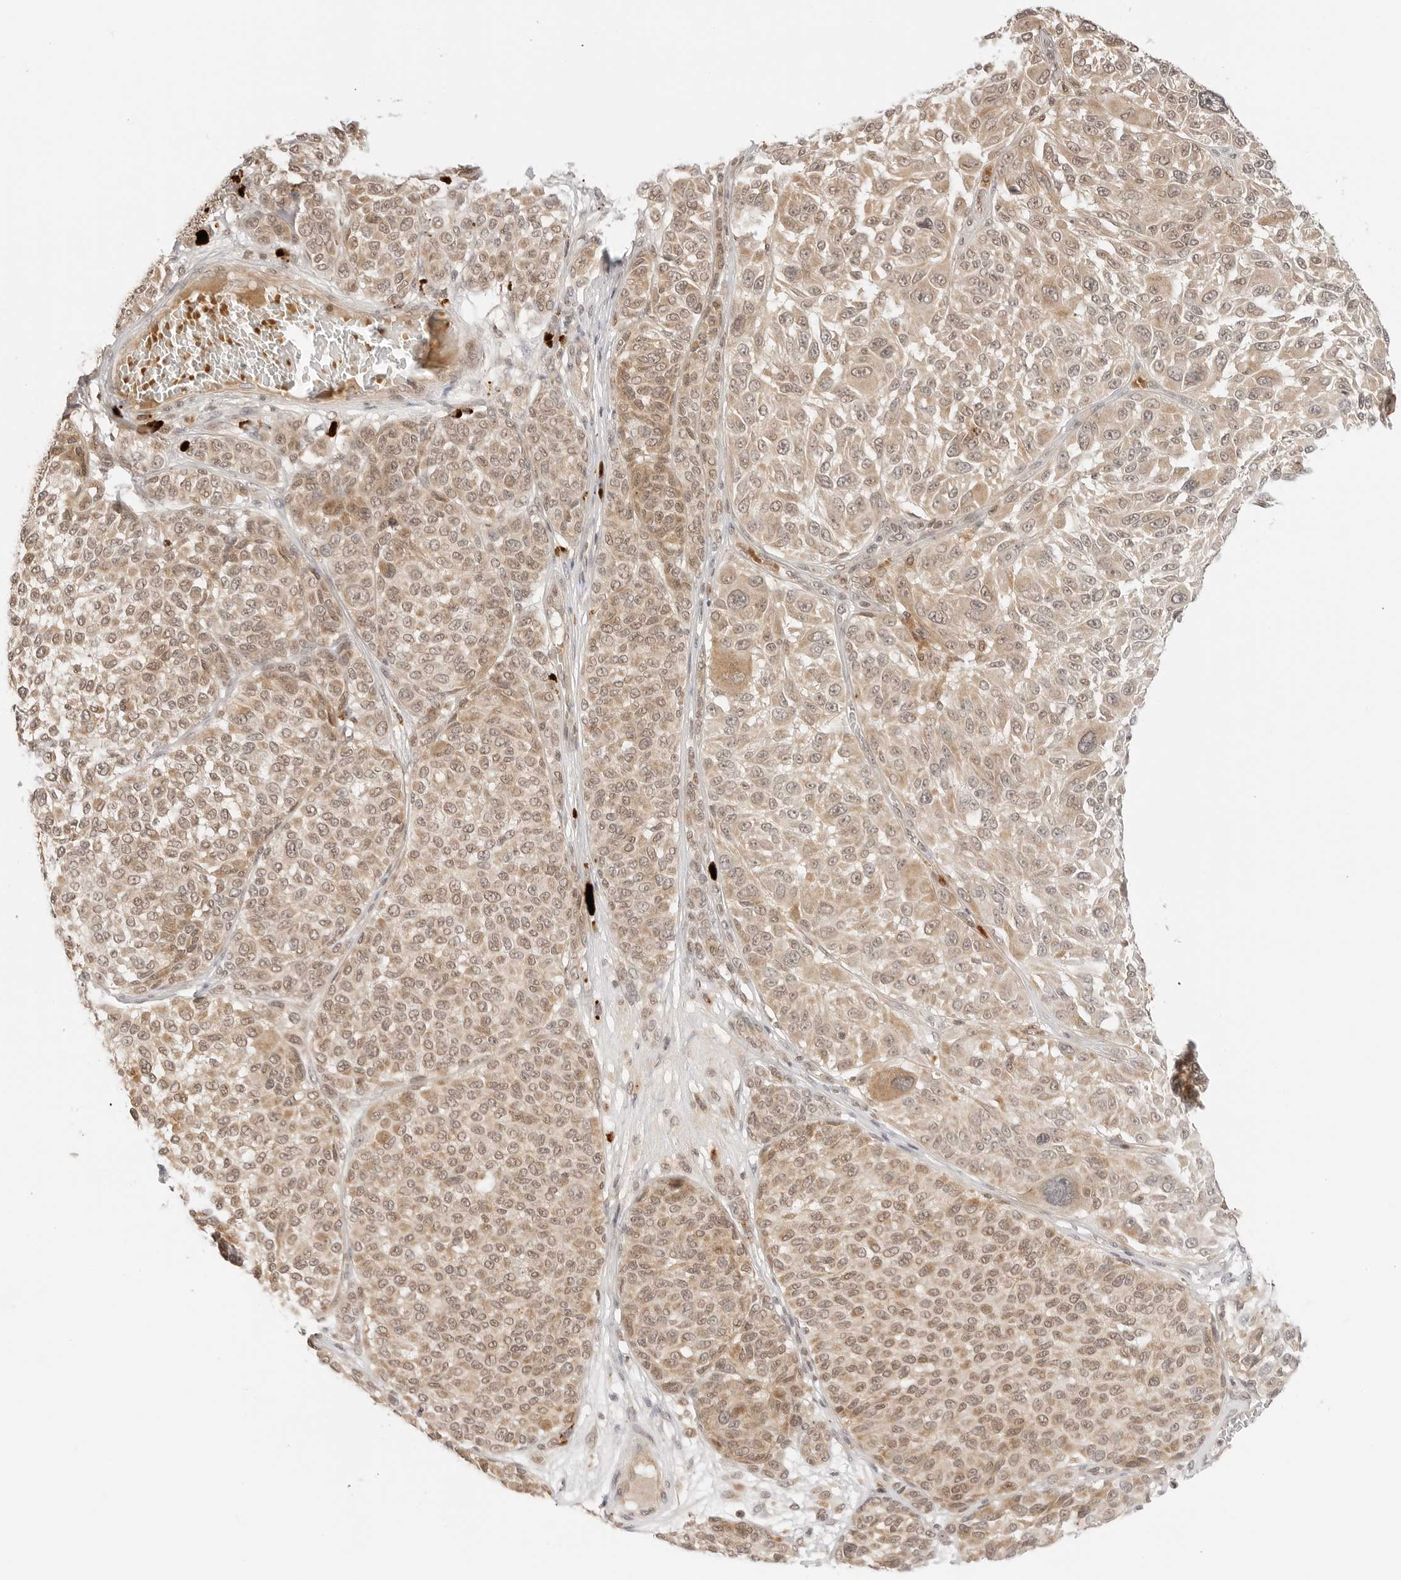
{"staining": {"intensity": "moderate", "quantity": ">75%", "location": "cytoplasmic/membranous,nuclear"}, "tissue": "melanoma", "cell_type": "Tumor cells", "image_type": "cancer", "snomed": [{"axis": "morphology", "description": "Malignant melanoma, NOS"}, {"axis": "topography", "description": "Skin"}], "caption": "DAB (3,3'-diaminobenzidine) immunohistochemical staining of human malignant melanoma demonstrates moderate cytoplasmic/membranous and nuclear protein positivity in about >75% of tumor cells.", "gene": "GPR34", "patient": {"sex": "male", "age": 83}}